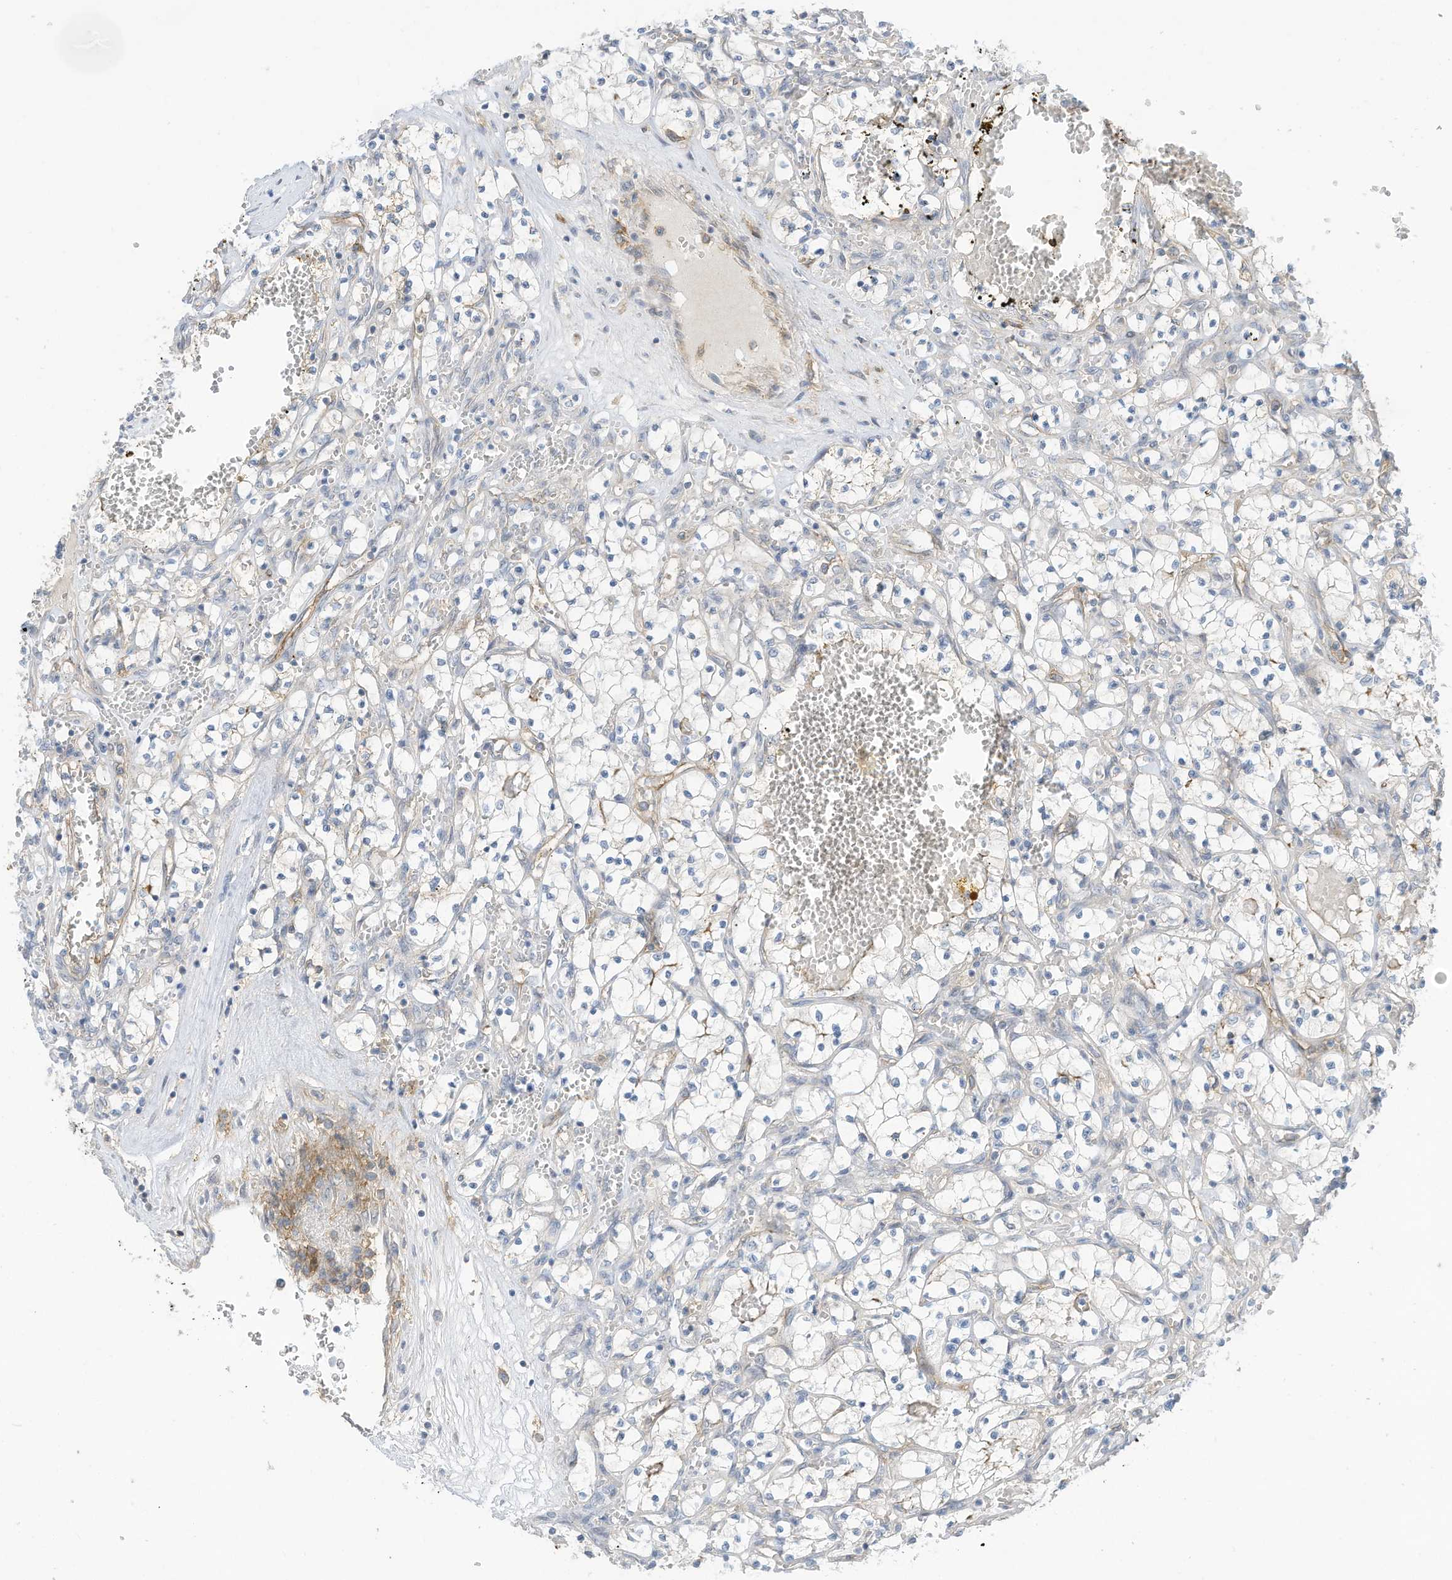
{"staining": {"intensity": "negative", "quantity": "none", "location": "none"}, "tissue": "renal cancer", "cell_type": "Tumor cells", "image_type": "cancer", "snomed": [{"axis": "morphology", "description": "Adenocarcinoma, NOS"}, {"axis": "topography", "description": "Kidney"}], "caption": "There is no significant positivity in tumor cells of renal adenocarcinoma.", "gene": "SLC1A5", "patient": {"sex": "female", "age": 69}}